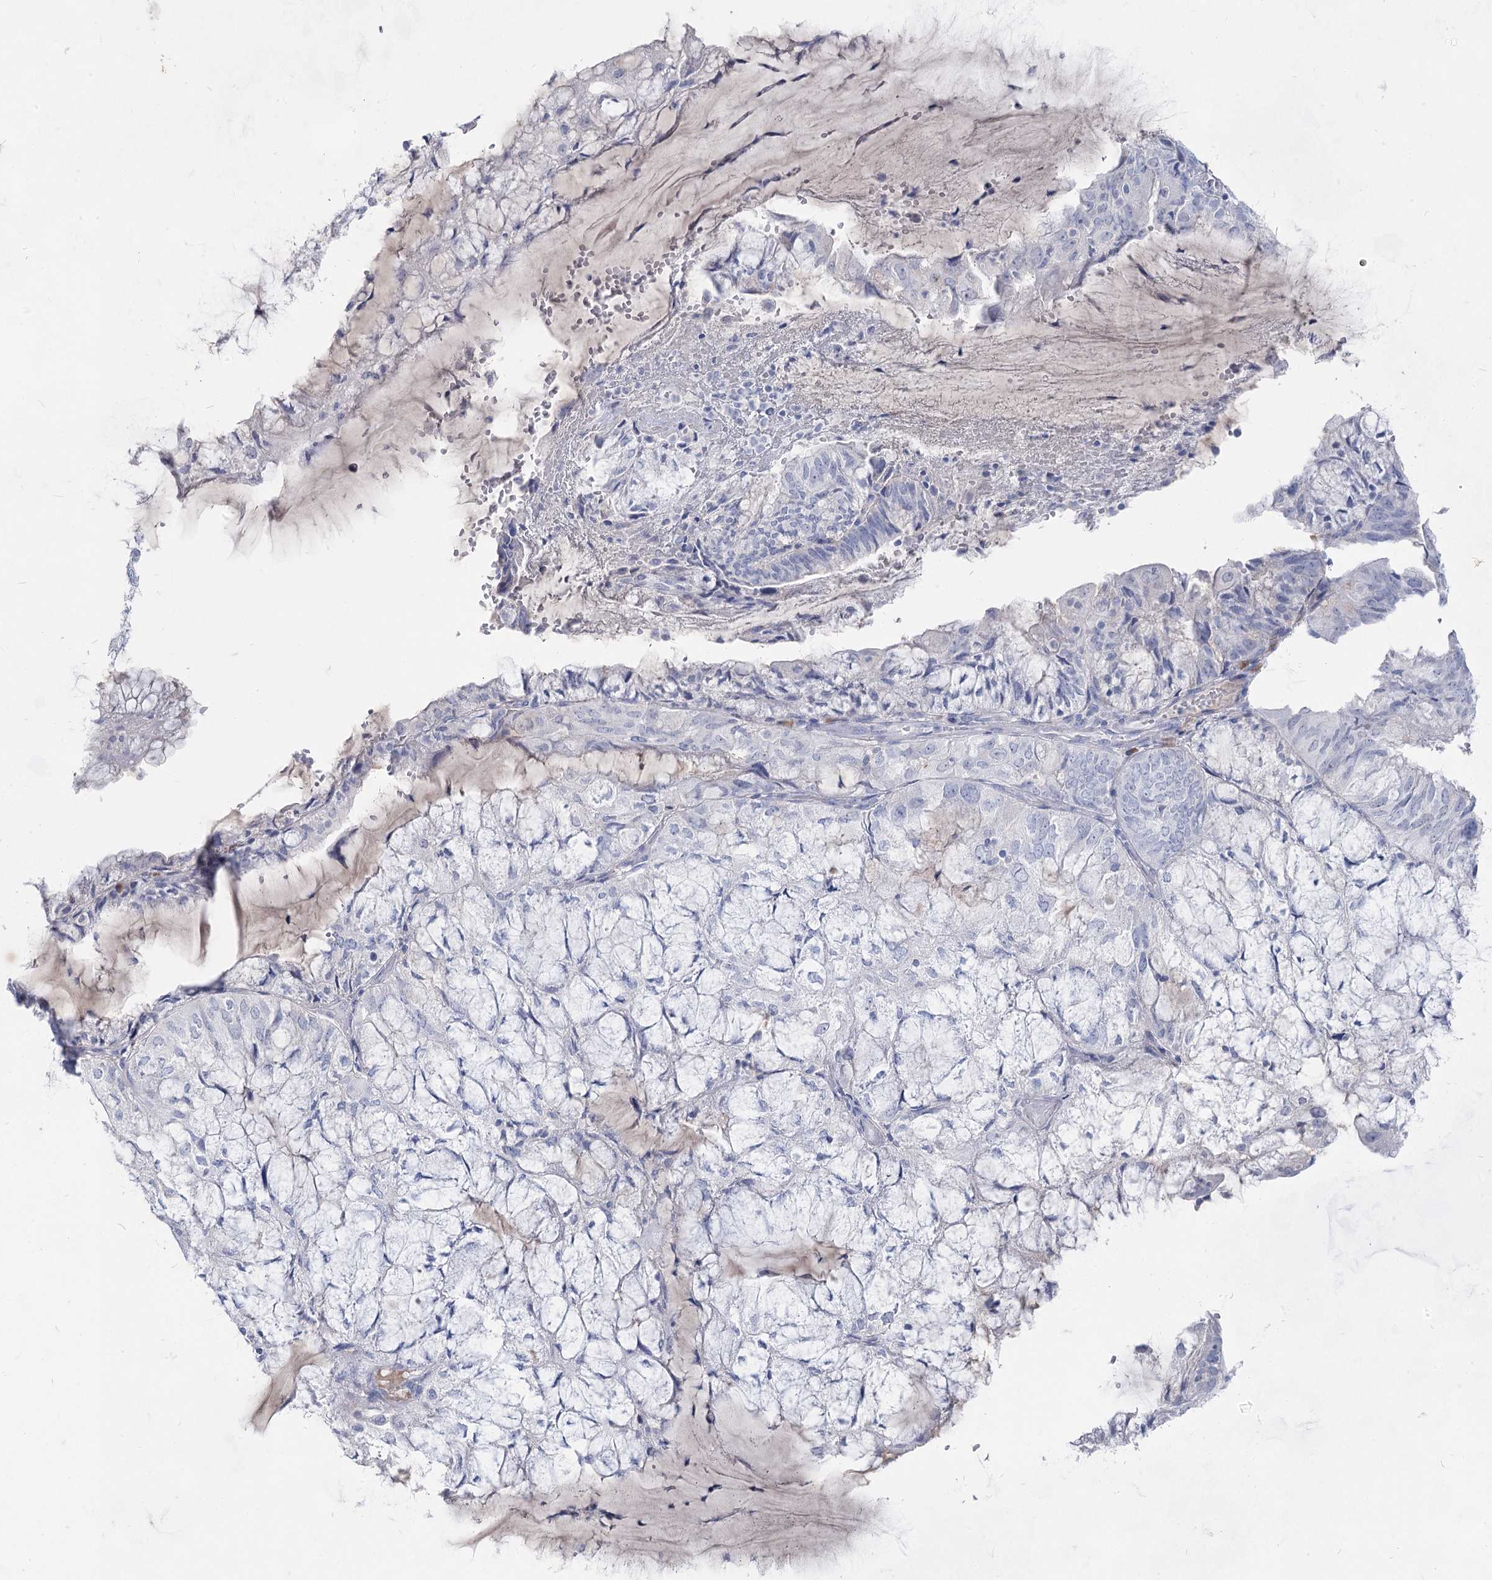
{"staining": {"intensity": "negative", "quantity": "none", "location": "none"}, "tissue": "endometrial cancer", "cell_type": "Tumor cells", "image_type": "cancer", "snomed": [{"axis": "morphology", "description": "Adenocarcinoma, NOS"}, {"axis": "topography", "description": "Endometrium"}], "caption": "An immunohistochemistry image of endometrial adenocarcinoma is shown. There is no staining in tumor cells of endometrial adenocarcinoma.", "gene": "ACRV1", "patient": {"sex": "female", "age": 81}}